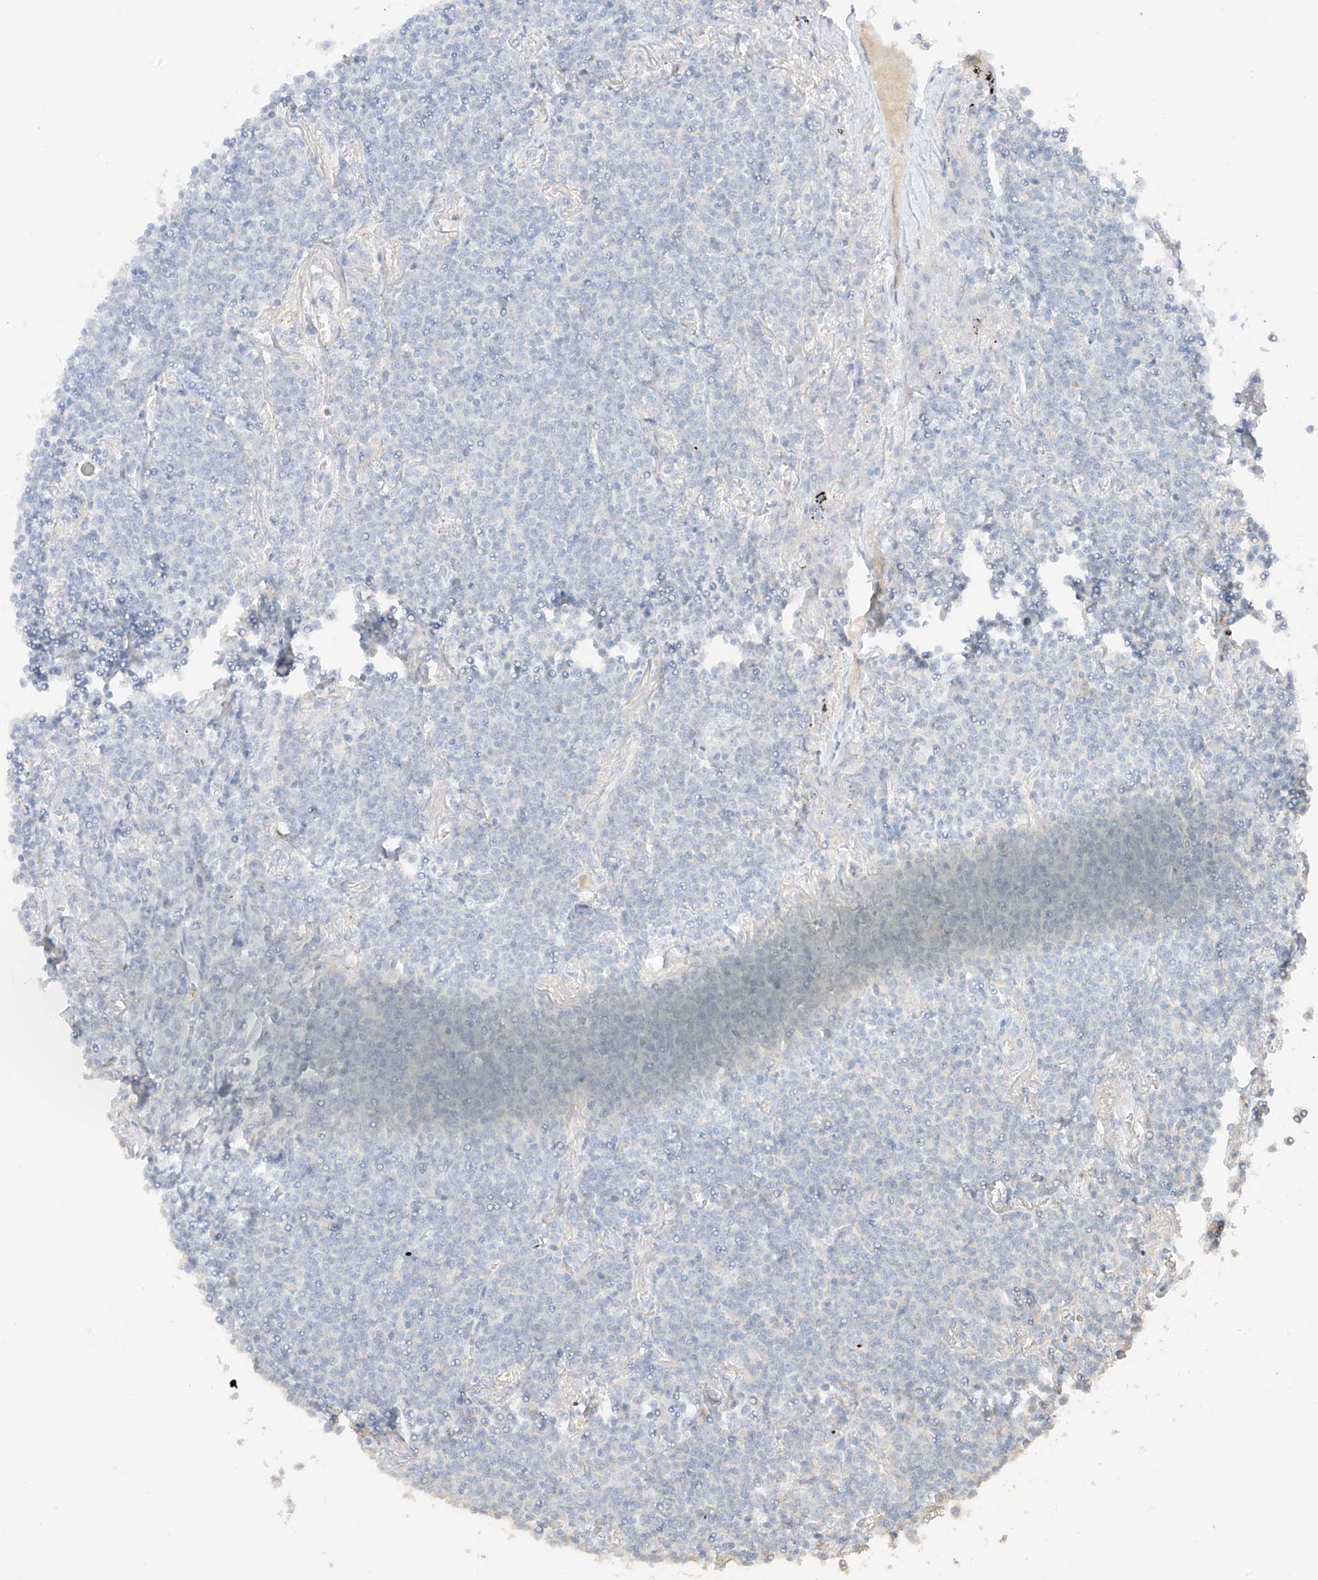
{"staining": {"intensity": "negative", "quantity": "none", "location": "none"}, "tissue": "lymphoma", "cell_type": "Tumor cells", "image_type": "cancer", "snomed": [{"axis": "morphology", "description": "Malignant lymphoma, non-Hodgkin's type, Low grade"}, {"axis": "topography", "description": "Lung"}], "caption": "There is no significant positivity in tumor cells of malignant lymphoma, non-Hodgkin's type (low-grade).", "gene": "ZBTB41", "patient": {"sex": "female", "age": 71}}